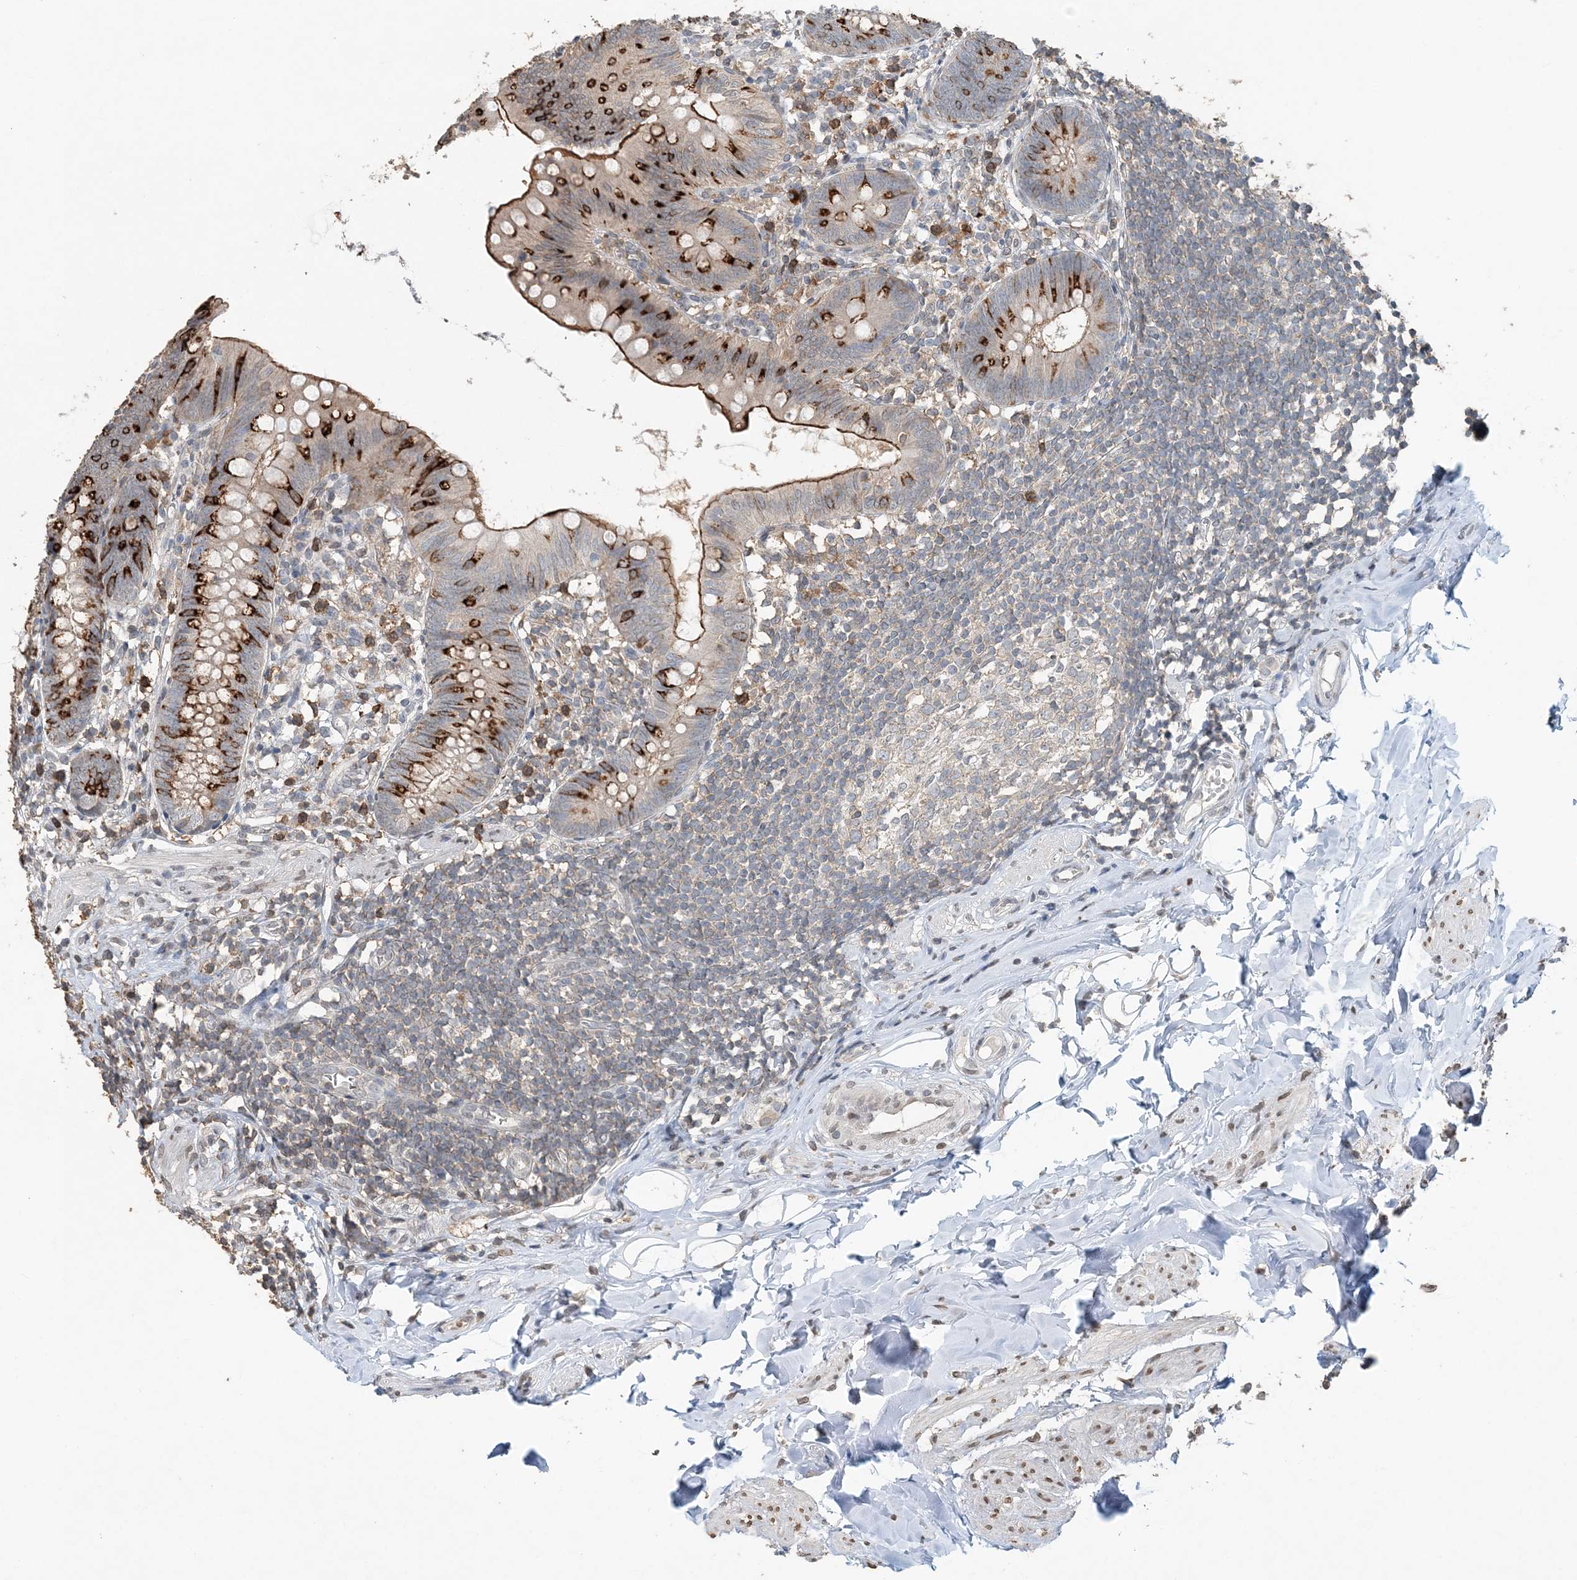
{"staining": {"intensity": "strong", "quantity": "<25%", "location": "cytoplasmic/membranous"}, "tissue": "appendix", "cell_type": "Glandular cells", "image_type": "normal", "snomed": [{"axis": "morphology", "description": "Normal tissue, NOS"}, {"axis": "topography", "description": "Appendix"}], "caption": "Normal appendix demonstrates strong cytoplasmic/membranous staining in about <25% of glandular cells (IHC, brightfield microscopy, high magnification)..", "gene": "FAM110A", "patient": {"sex": "female", "age": 62}}